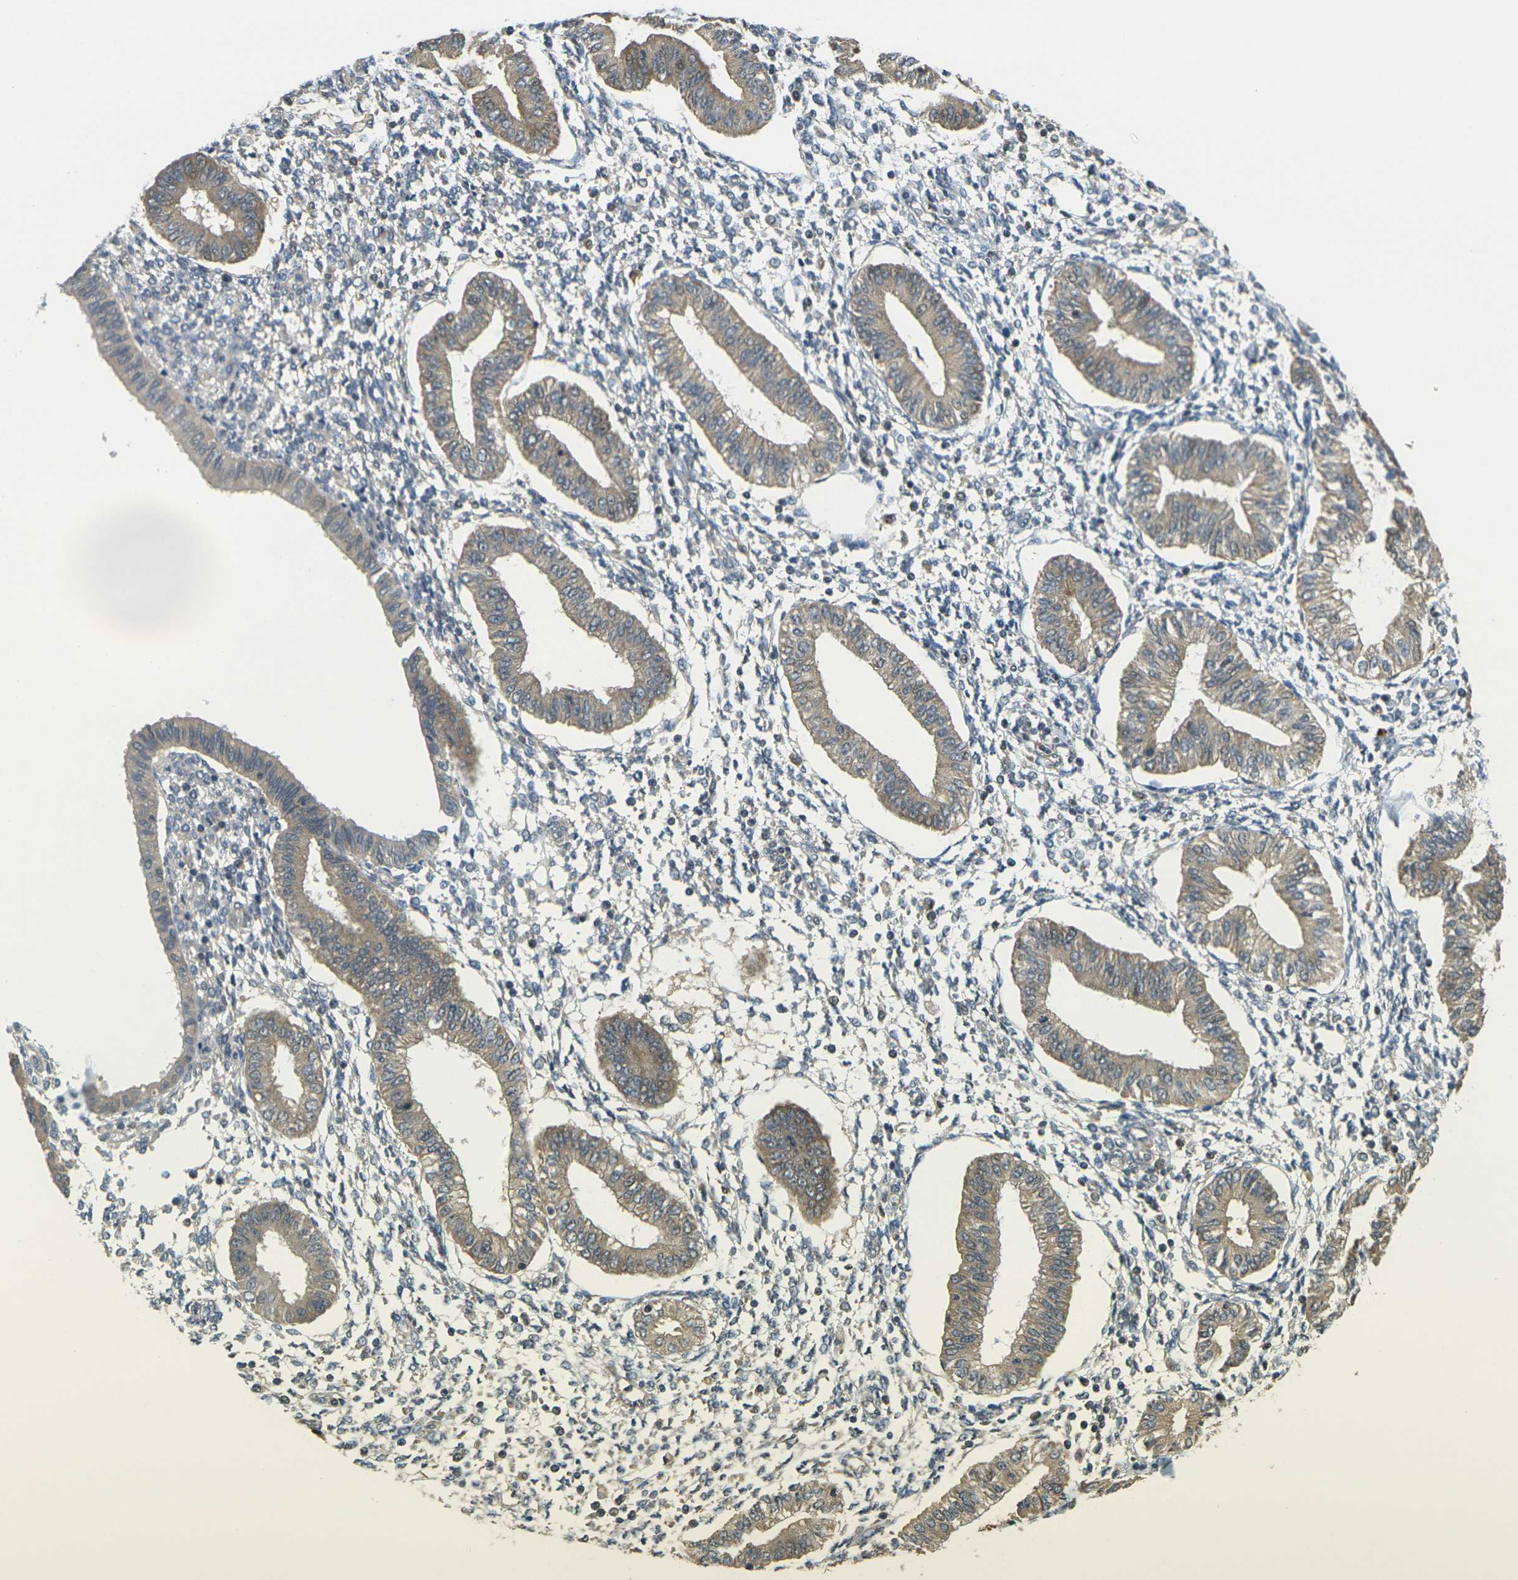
{"staining": {"intensity": "negative", "quantity": "none", "location": "none"}, "tissue": "endometrium", "cell_type": "Cells in endometrial stroma", "image_type": "normal", "snomed": [{"axis": "morphology", "description": "Normal tissue, NOS"}, {"axis": "topography", "description": "Endometrium"}], "caption": "Immunohistochemistry image of benign endometrium stained for a protein (brown), which demonstrates no positivity in cells in endometrial stroma. (DAB (3,3'-diaminobenzidine) IHC visualized using brightfield microscopy, high magnification).", "gene": "KLHL8", "patient": {"sex": "female", "age": 50}}